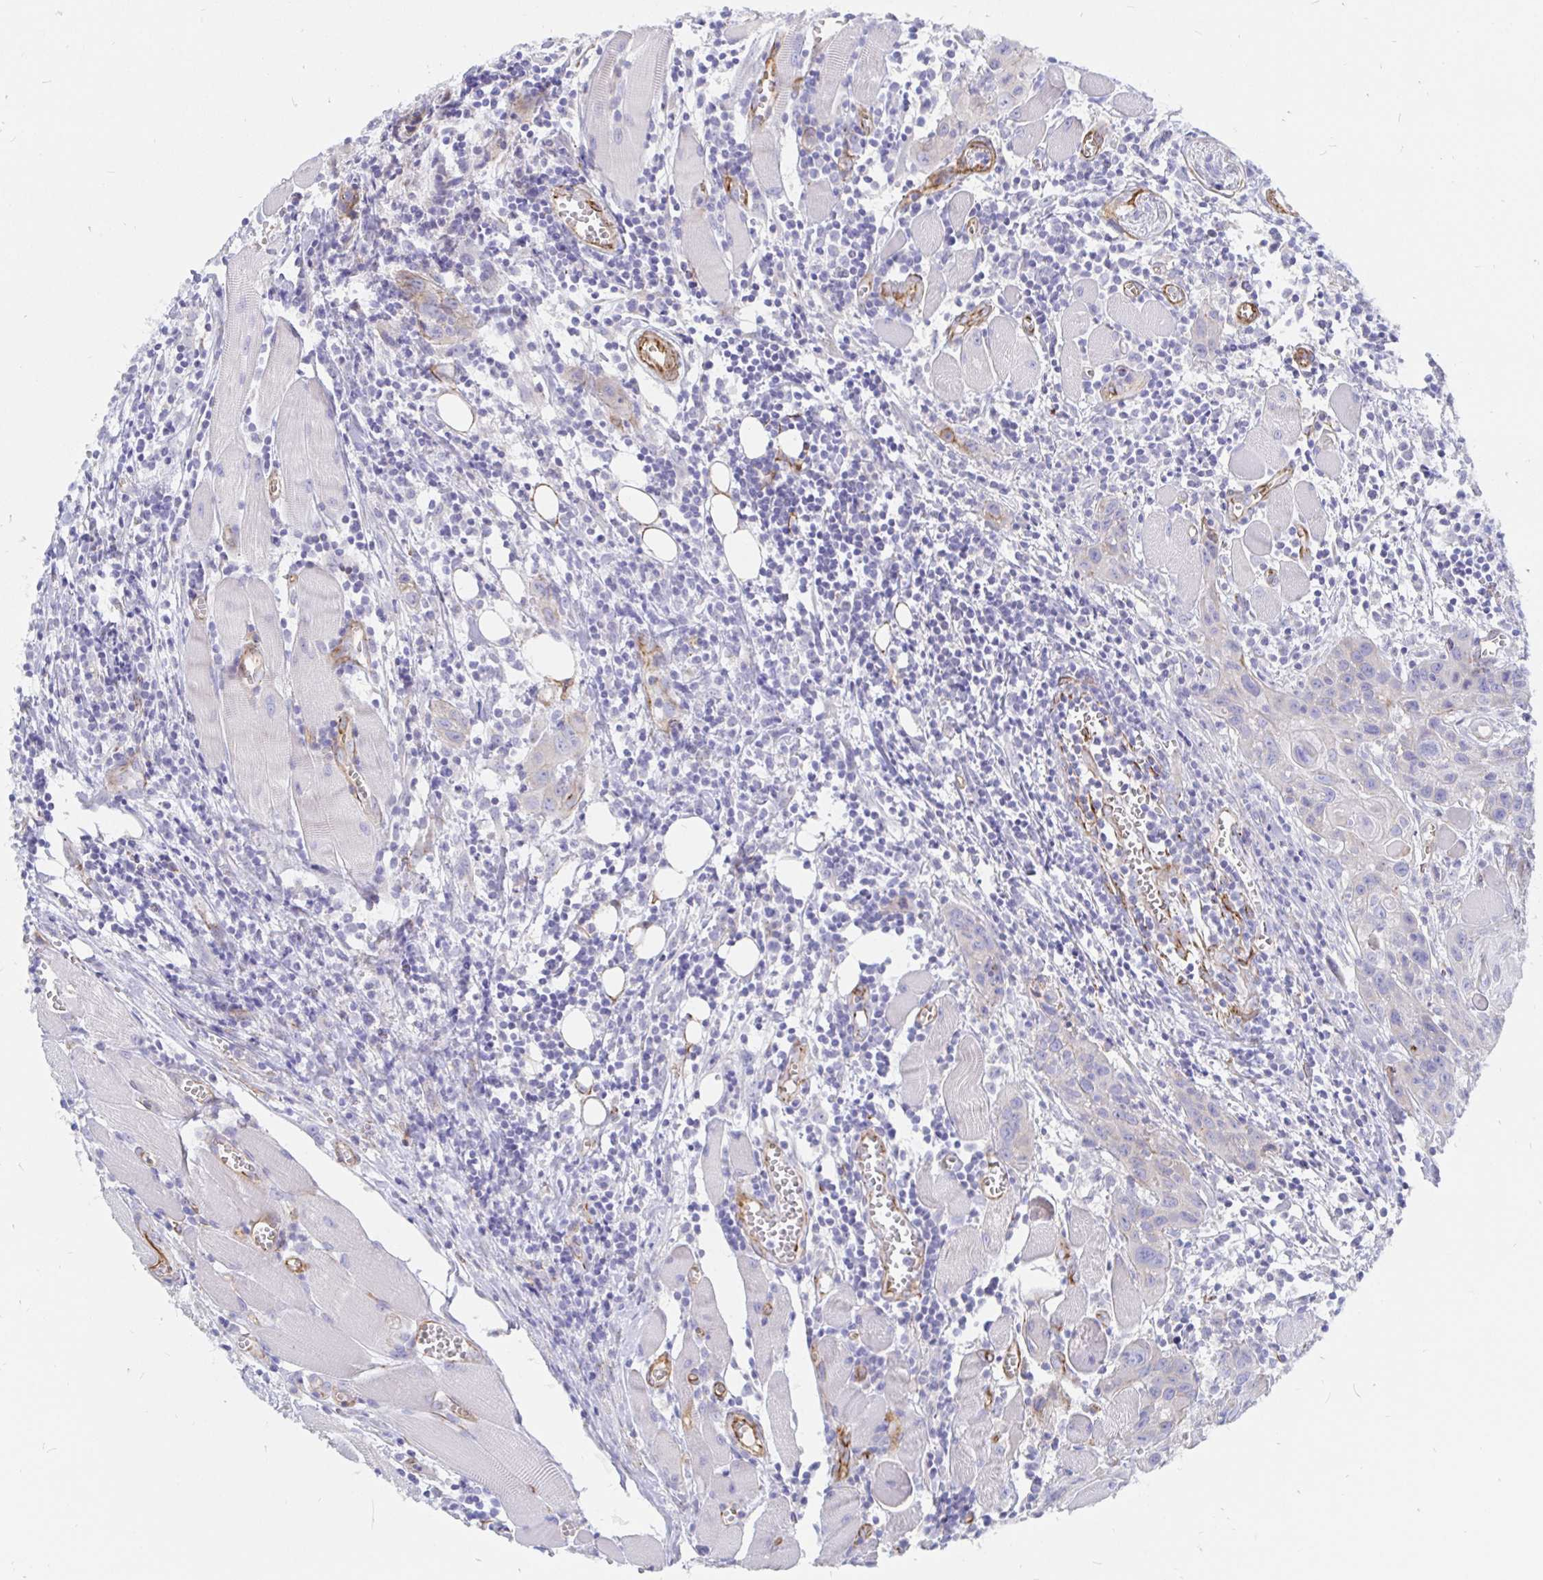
{"staining": {"intensity": "negative", "quantity": "none", "location": "none"}, "tissue": "head and neck cancer", "cell_type": "Tumor cells", "image_type": "cancer", "snomed": [{"axis": "morphology", "description": "Squamous cell carcinoma, NOS"}, {"axis": "topography", "description": "Oral tissue"}, {"axis": "topography", "description": "Head-Neck"}], "caption": "Immunohistochemistry (IHC) micrograph of neoplastic tissue: human head and neck cancer stained with DAB shows no significant protein positivity in tumor cells.", "gene": "COX16", "patient": {"sex": "male", "age": 58}}